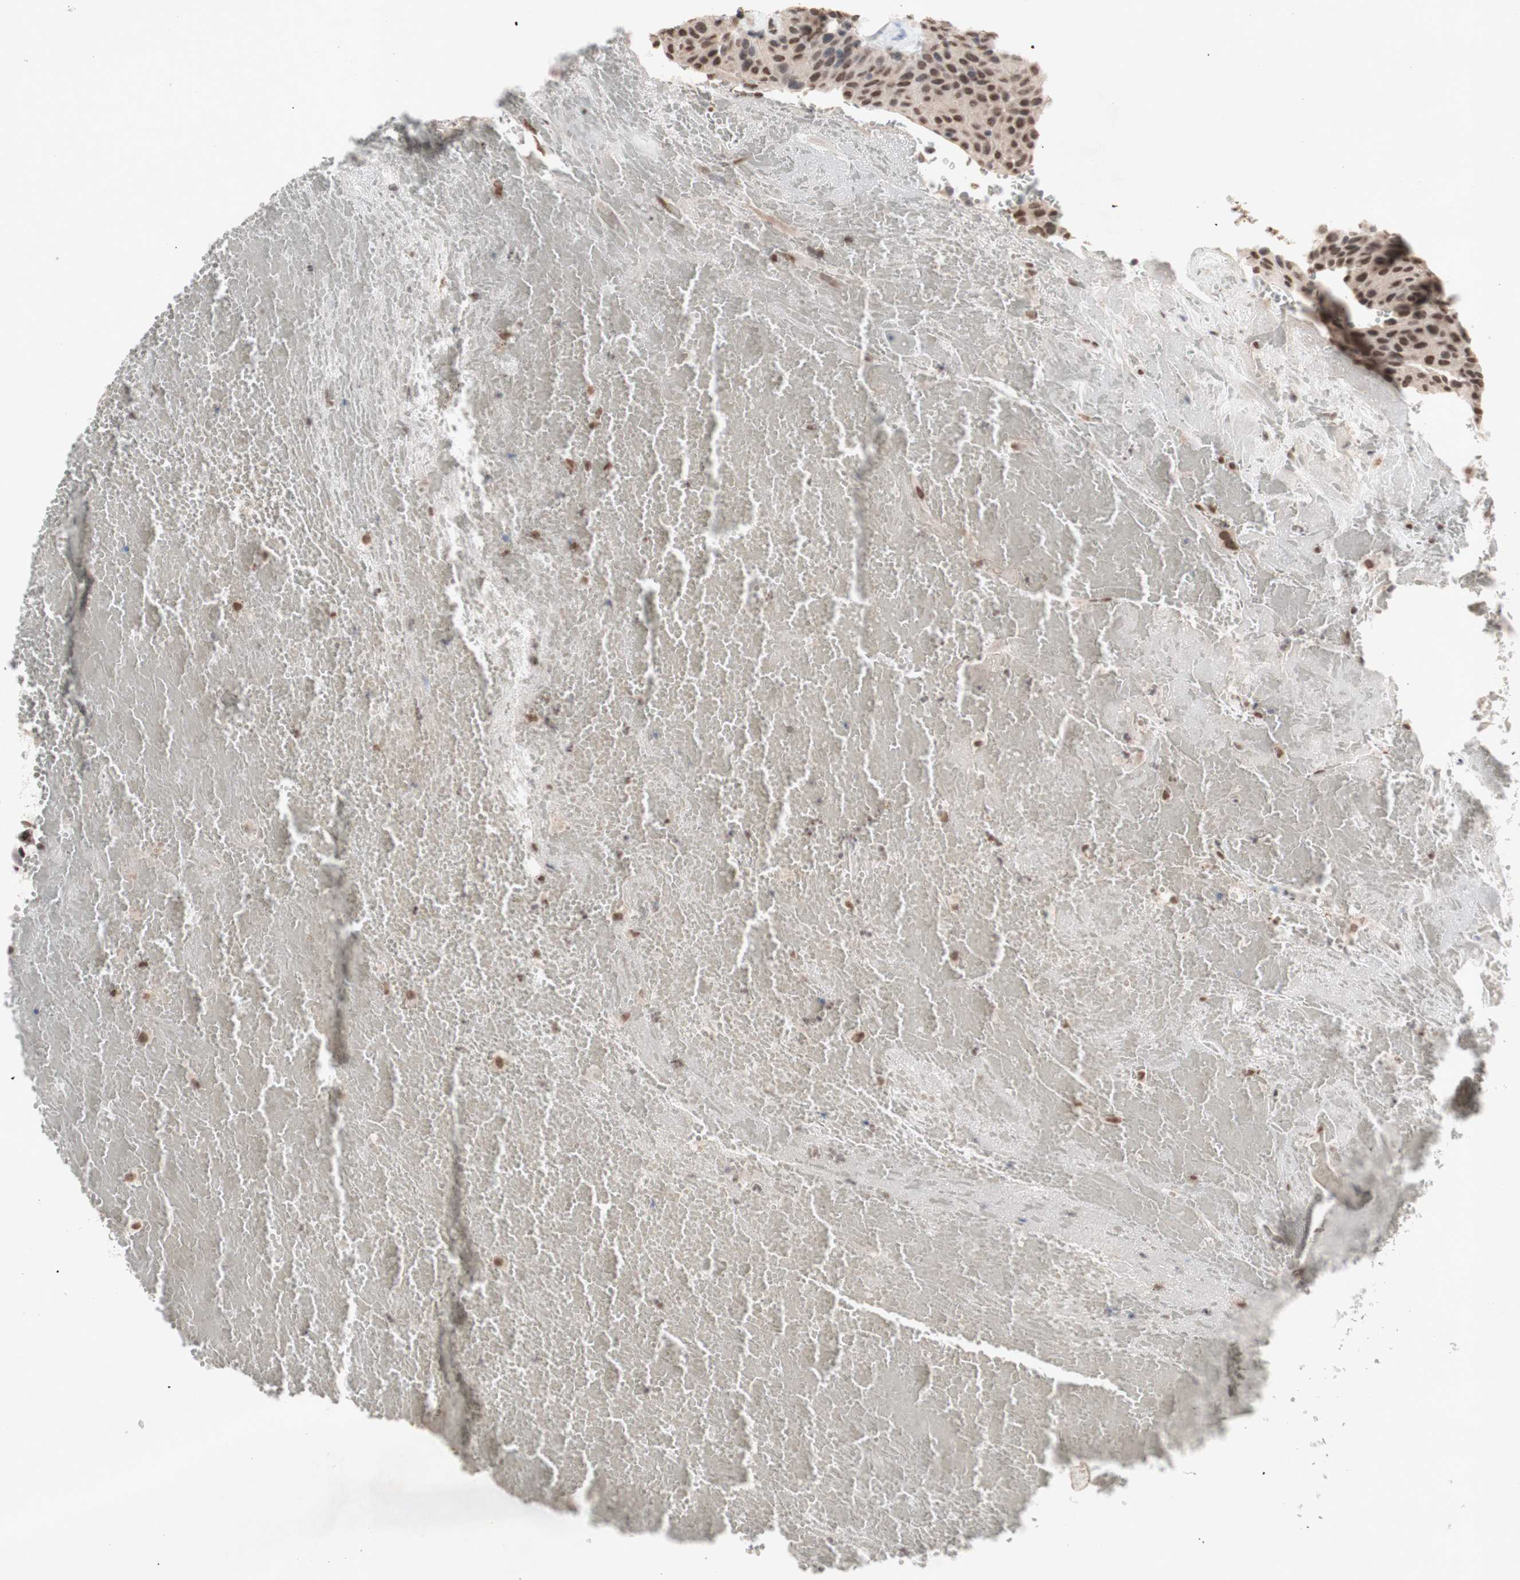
{"staining": {"intensity": "moderate", "quantity": ">75%", "location": "nuclear"}, "tissue": "urothelial cancer", "cell_type": "Tumor cells", "image_type": "cancer", "snomed": [{"axis": "morphology", "description": "Urothelial carcinoma, High grade"}, {"axis": "topography", "description": "Urinary bladder"}], "caption": "IHC (DAB (3,3'-diaminobenzidine)) staining of human high-grade urothelial carcinoma exhibits moderate nuclear protein staining in about >75% of tumor cells.", "gene": "SFPQ", "patient": {"sex": "male", "age": 66}}